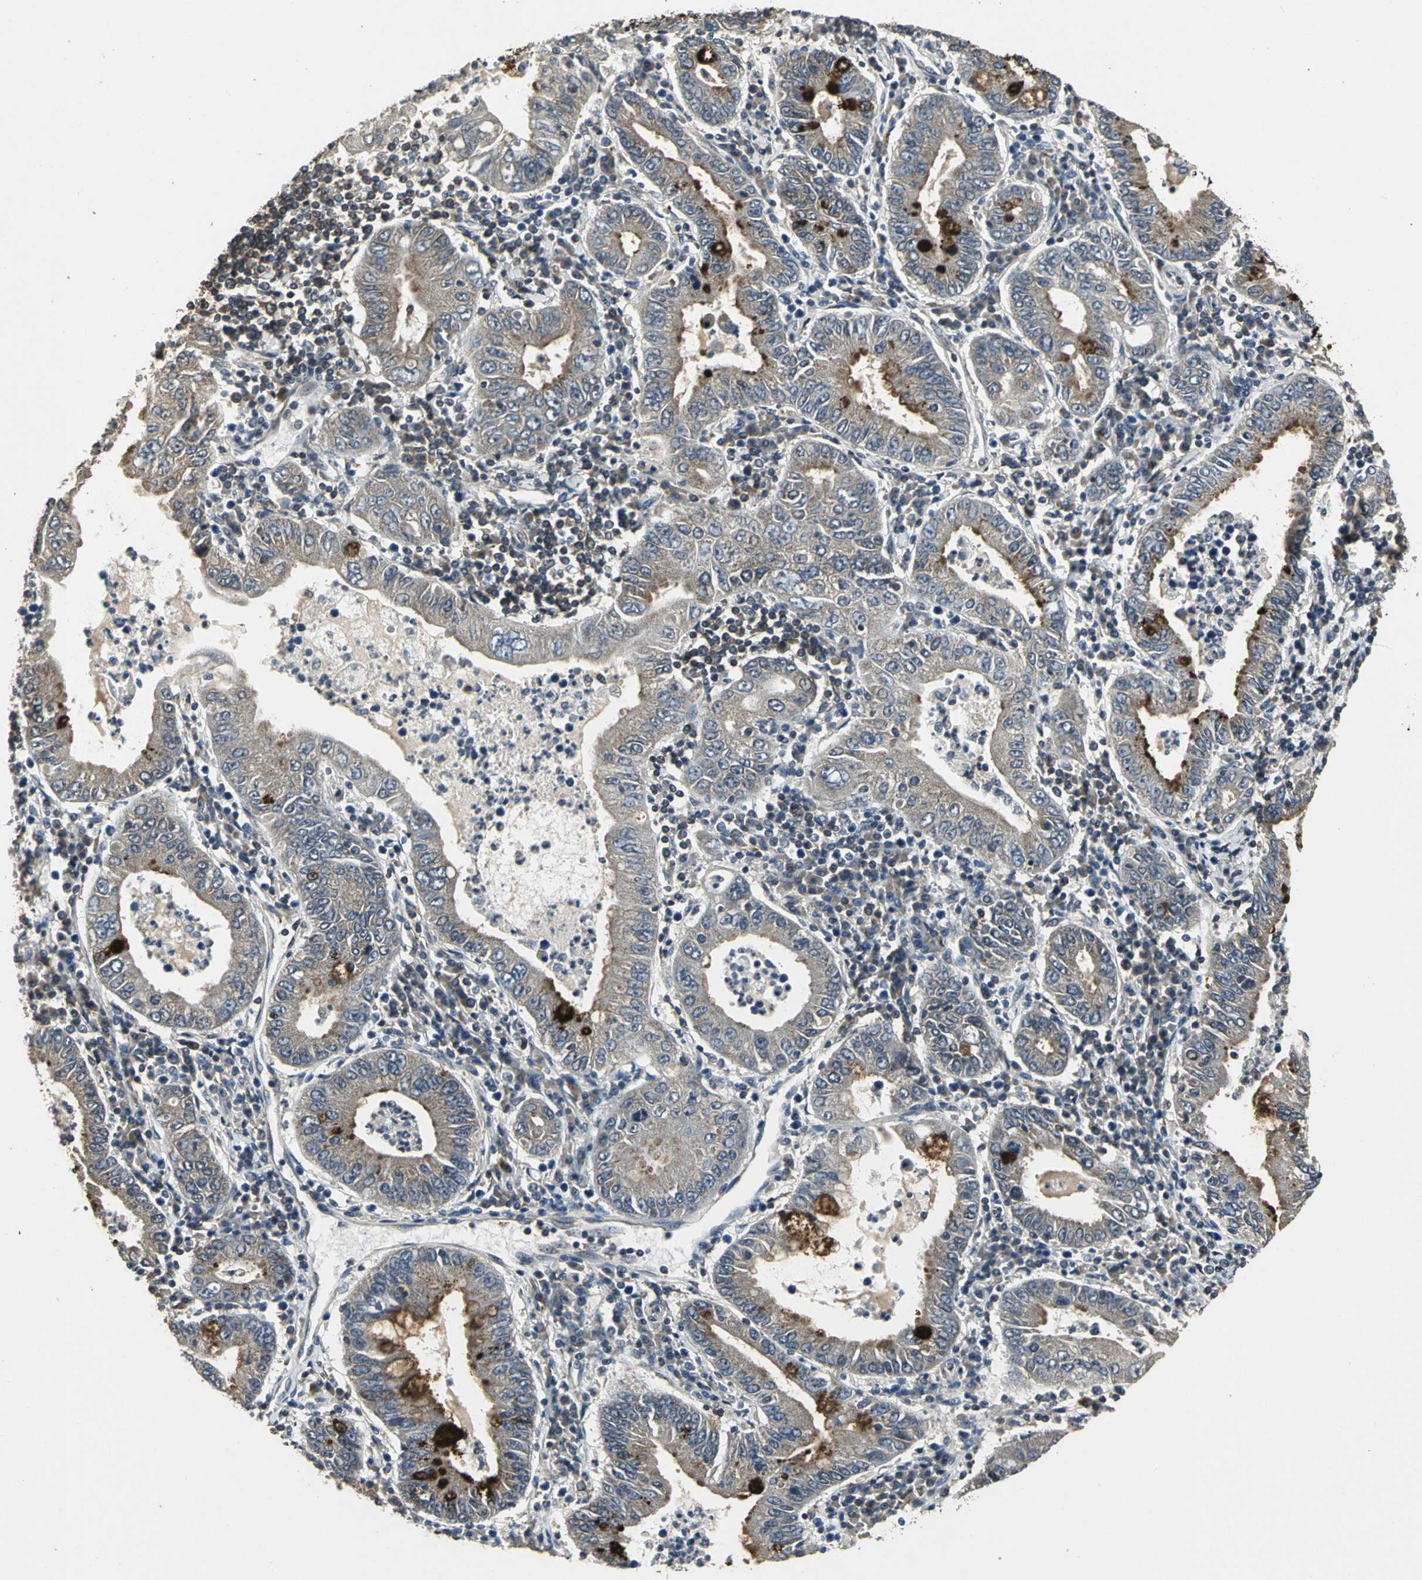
{"staining": {"intensity": "moderate", "quantity": ">75%", "location": "cytoplasmic/membranous"}, "tissue": "stomach cancer", "cell_type": "Tumor cells", "image_type": "cancer", "snomed": [{"axis": "morphology", "description": "Normal tissue, NOS"}, {"axis": "morphology", "description": "Adenocarcinoma, NOS"}, {"axis": "topography", "description": "Esophagus"}, {"axis": "topography", "description": "Stomach, upper"}, {"axis": "topography", "description": "Peripheral nerve tissue"}], "caption": "This image reveals IHC staining of stomach cancer (adenocarcinoma), with medium moderate cytoplasmic/membranous staining in approximately >75% of tumor cells.", "gene": "IRF3", "patient": {"sex": "male", "age": 62}}